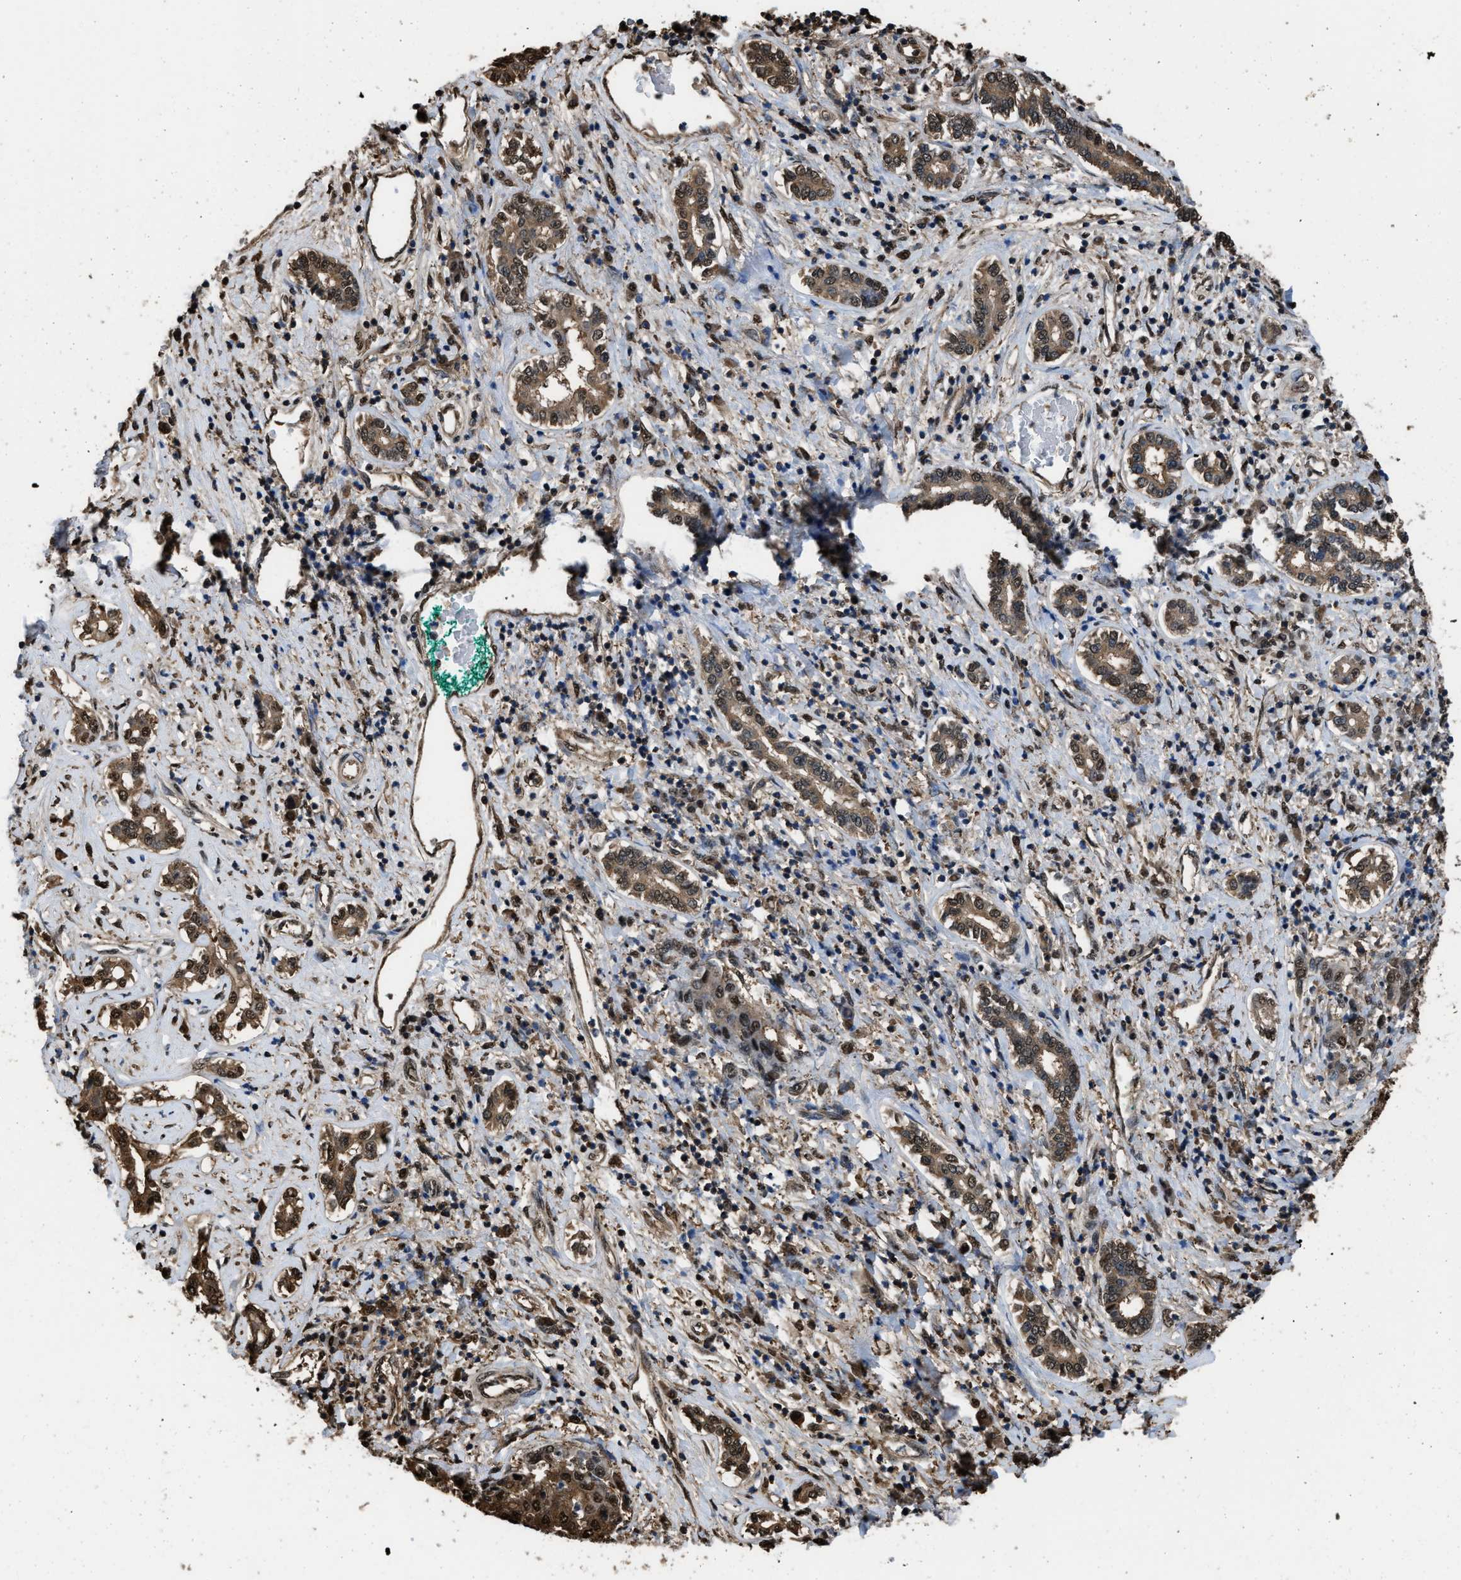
{"staining": {"intensity": "moderate", "quantity": ">75%", "location": "cytoplasmic/membranous,nuclear"}, "tissue": "liver cancer", "cell_type": "Tumor cells", "image_type": "cancer", "snomed": [{"axis": "morphology", "description": "Carcinoma, Hepatocellular, NOS"}, {"axis": "topography", "description": "Liver"}], "caption": "Liver hepatocellular carcinoma was stained to show a protein in brown. There is medium levels of moderate cytoplasmic/membranous and nuclear positivity in about >75% of tumor cells. (brown staining indicates protein expression, while blue staining denotes nuclei).", "gene": "FNTA", "patient": {"sex": "male", "age": 65}}